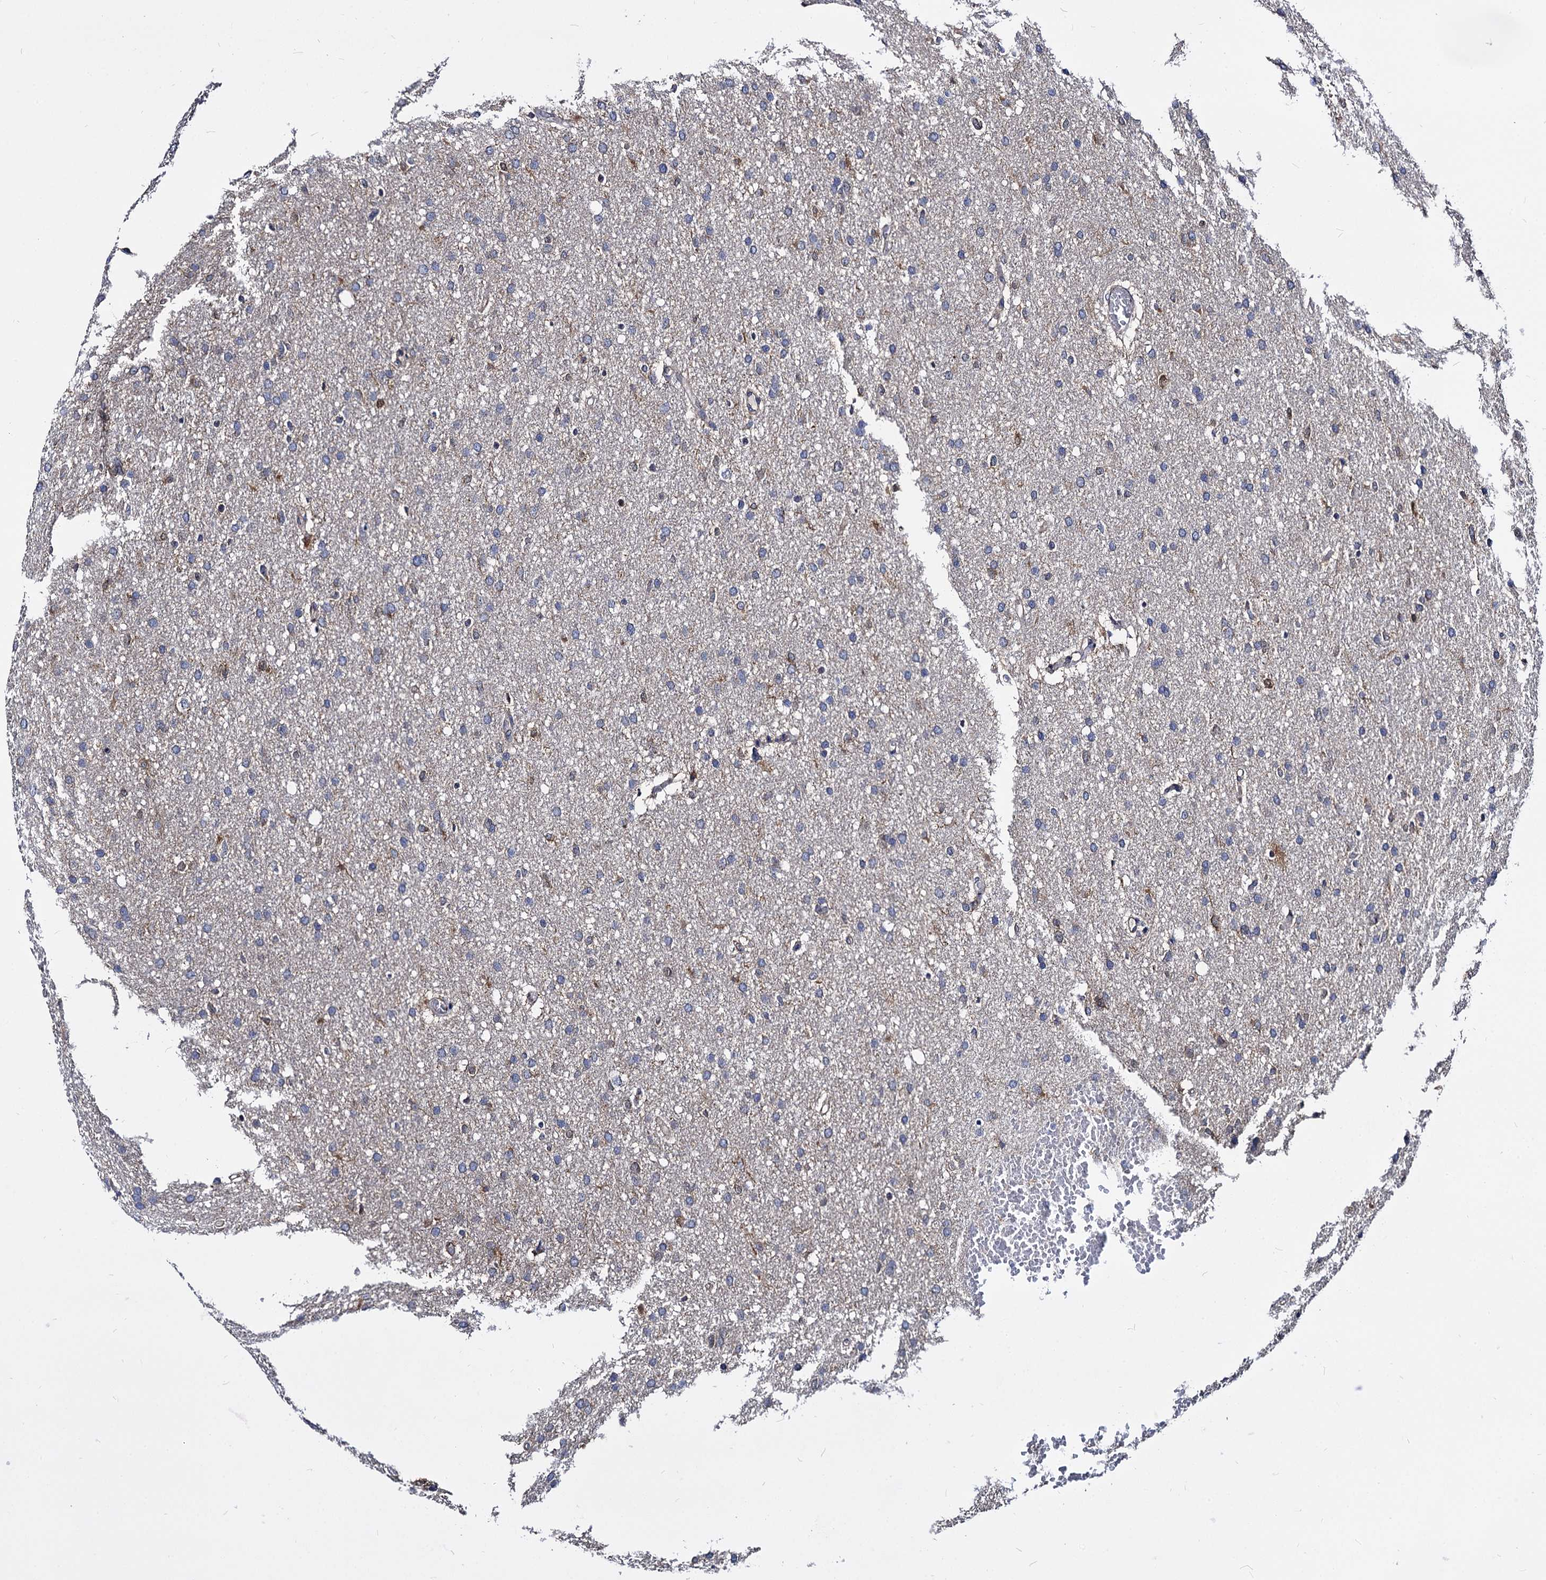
{"staining": {"intensity": "negative", "quantity": "none", "location": "none"}, "tissue": "glioma", "cell_type": "Tumor cells", "image_type": "cancer", "snomed": [{"axis": "morphology", "description": "Glioma, malignant, High grade"}, {"axis": "topography", "description": "Cerebral cortex"}], "caption": "Immunohistochemistry (IHC) micrograph of malignant glioma (high-grade) stained for a protein (brown), which exhibits no positivity in tumor cells. Nuclei are stained in blue.", "gene": "NME1", "patient": {"sex": "female", "age": 36}}